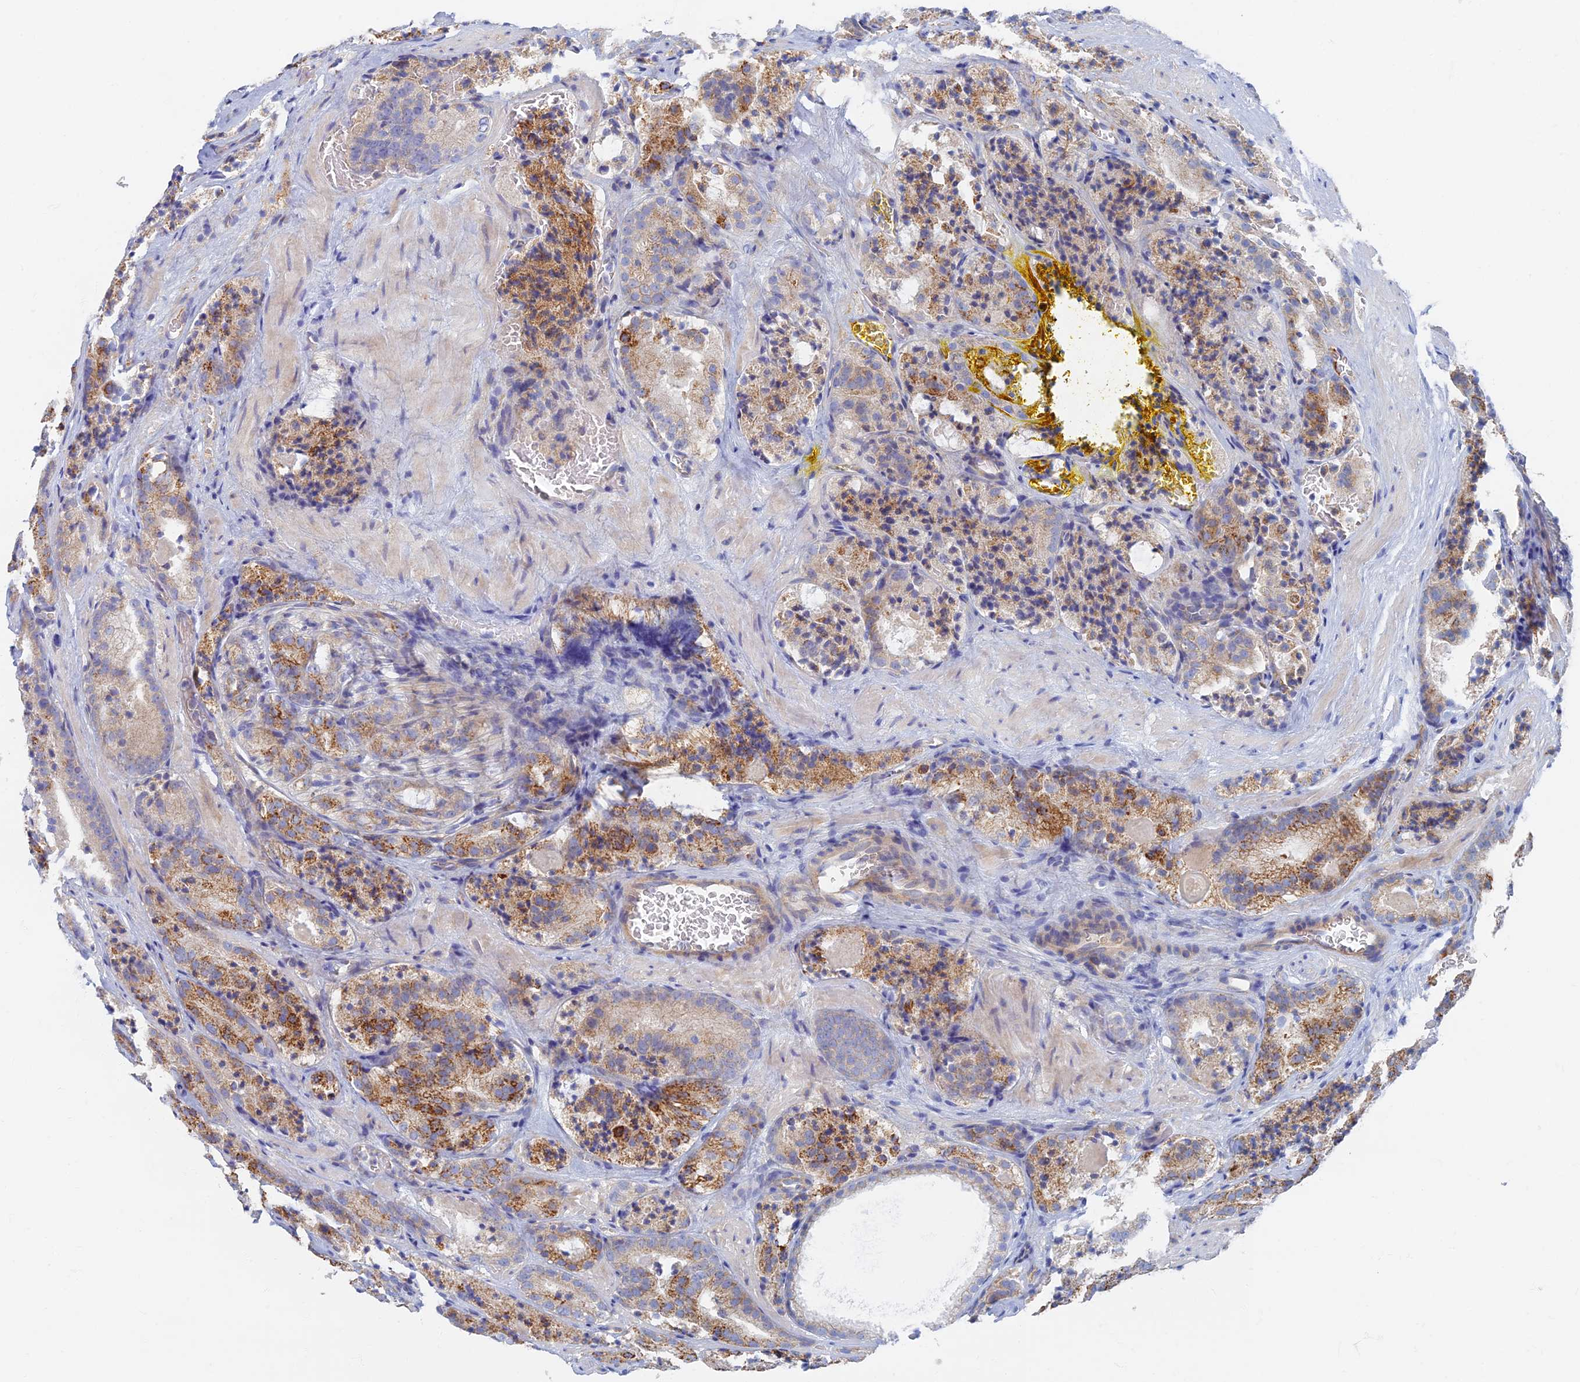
{"staining": {"intensity": "moderate", "quantity": "25%-75%", "location": "cytoplasmic/membranous"}, "tissue": "prostate cancer", "cell_type": "Tumor cells", "image_type": "cancer", "snomed": [{"axis": "morphology", "description": "Adenocarcinoma, High grade"}, {"axis": "topography", "description": "Prostate"}], "caption": "Protein staining demonstrates moderate cytoplasmic/membranous expression in approximately 25%-75% of tumor cells in prostate adenocarcinoma (high-grade). Using DAB (3,3'-diaminobenzidine) (brown) and hematoxylin (blue) stains, captured at high magnification using brightfield microscopy.", "gene": "TMEM44", "patient": {"sex": "male", "age": 57}}